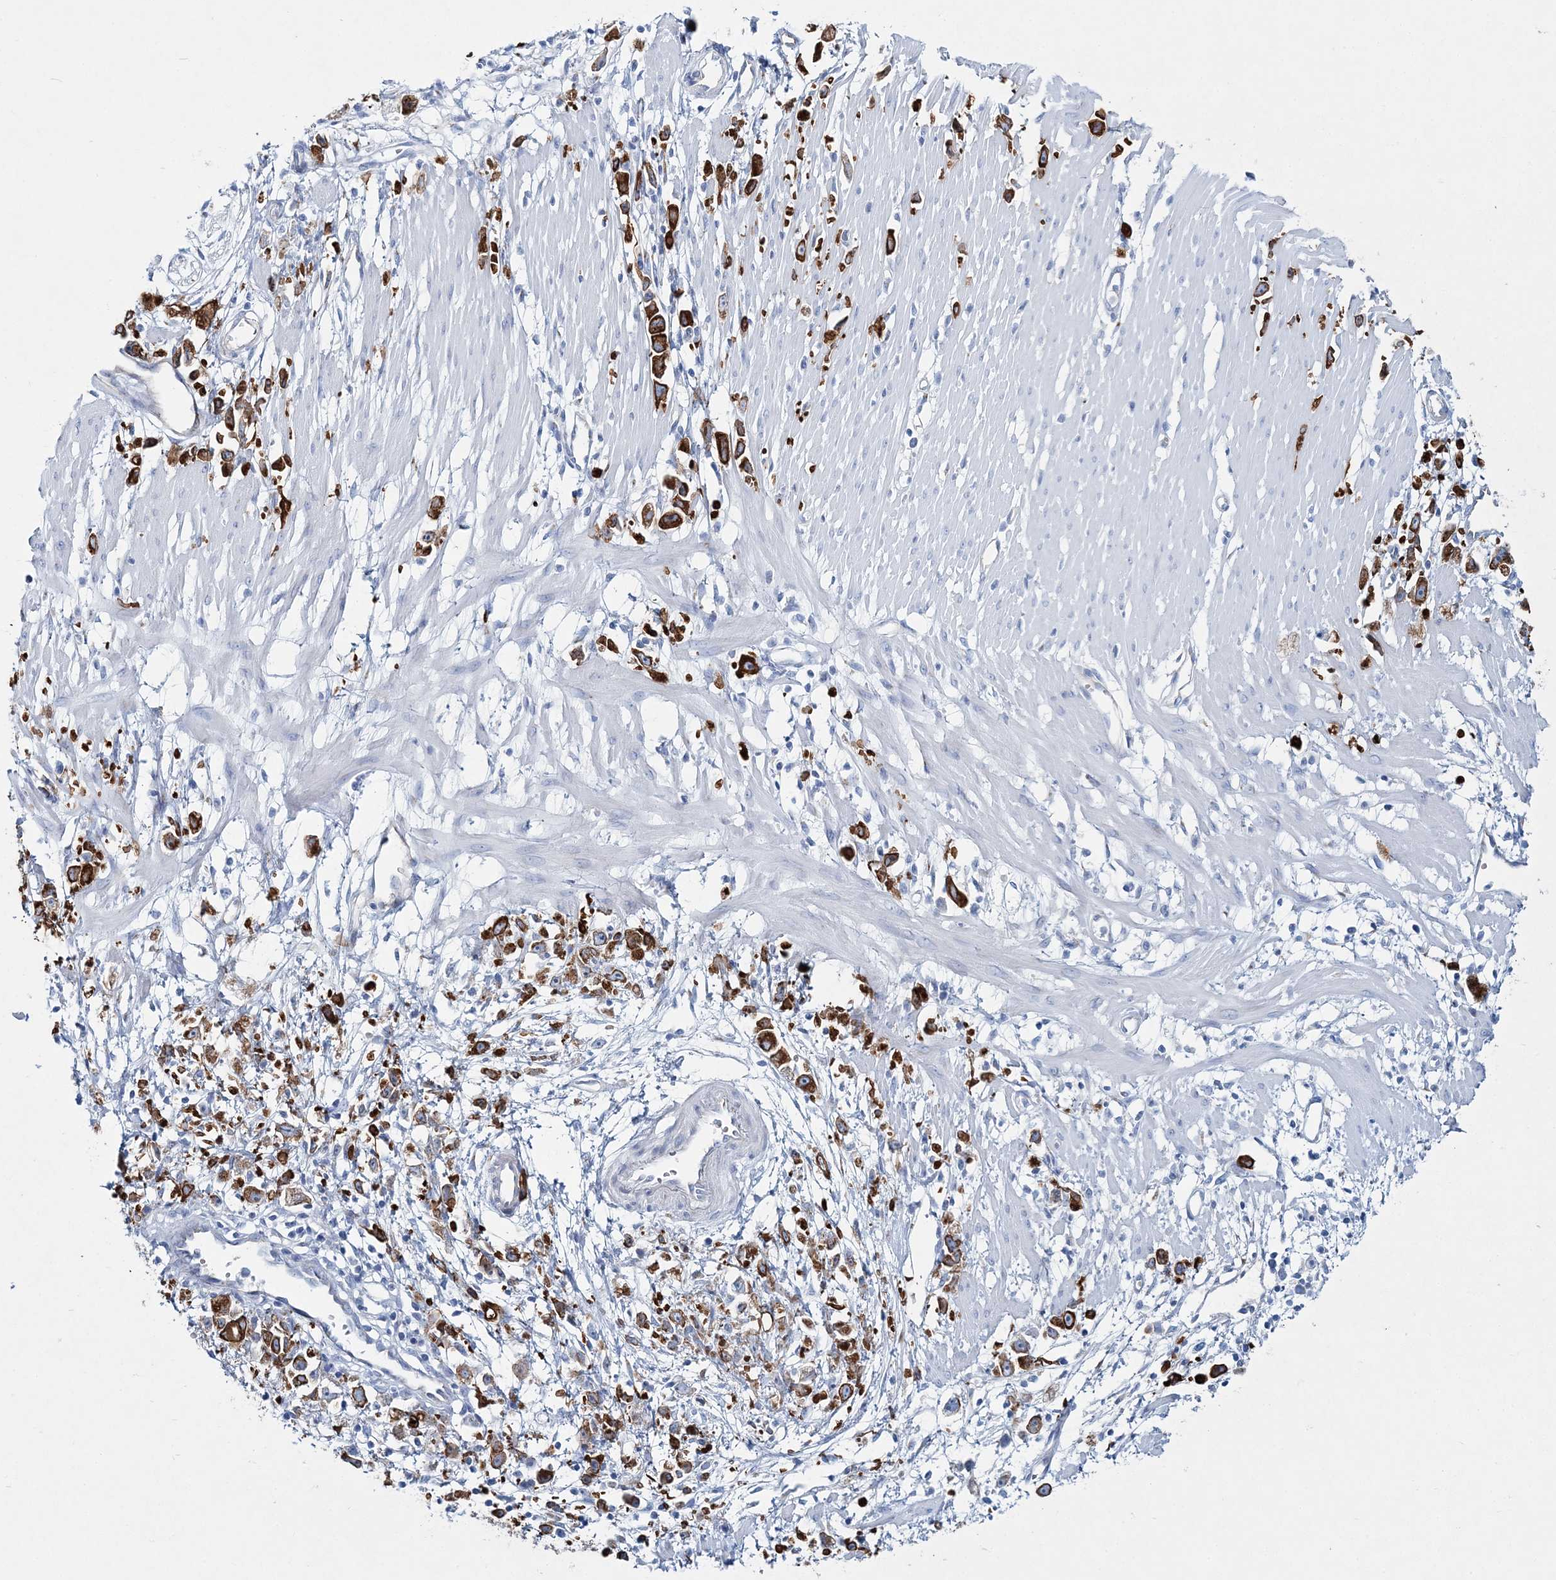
{"staining": {"intensity": "strong", "quantity": ">75%", "location": "cytoplasmic/membranous"}, "tissue": "stomach cancer", "cell_type": "Tumor cells", "image_type": "cancer", "snomed": [{"axis": "morphology", "description": "Adenocarcinoma, NOS"}, {"axis": "topography", "description": "Stomach"}], "caption": "An IHC photomicrograph of tumor tissue is shown. Protein staining in brown highlights strong cytoplasmic/membranous positivity in stomach cancer (adenocarcinoma) within tumor cells.", "gene": "ADGRL1", "patient": {"sex": "female", "age": 59}}